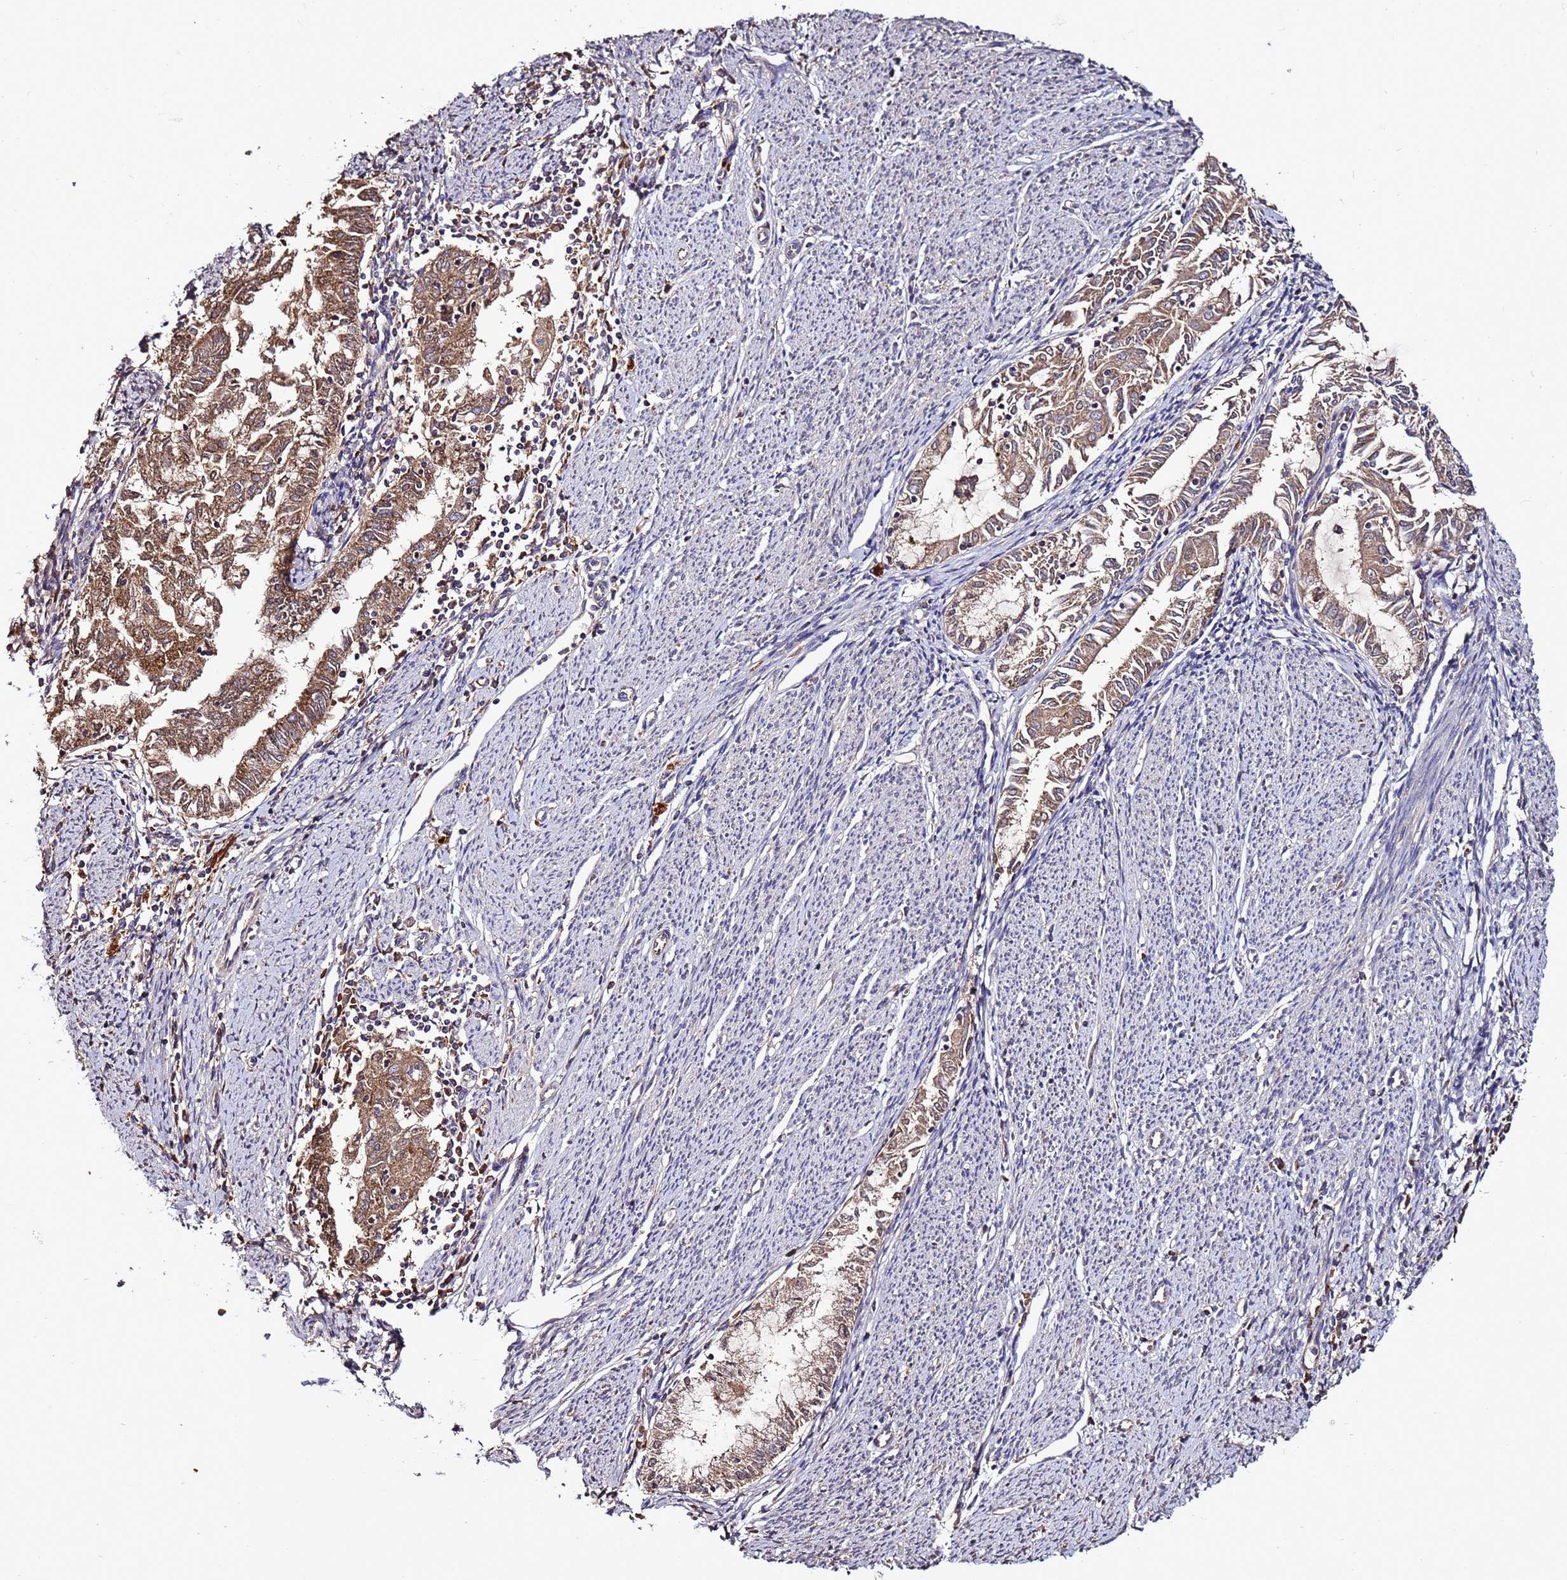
{"staining": {"intensity": "moderate", "quantity": ">75%", "location": "cytoplasmic/membranous"}, "tissue": "endometrial cancer", "cell_type": "Tumor cells", "image_type": "cancer", "snomed": [{"axis": "morphology", "description": "Adenocarcinoma, NOS"}, {"axis": "topography", "description": "Endometrium"}], "caption": "A medium amount of moderate cytoplasmic/membranous expression is identified in approximately >75% of tumor cells in endometrial cancer (adenocarcinoma) tissue. The staining was performed using DAB (3,3'-diaminobenzidine) to visualize the protein expression in brown, while the nuclei were stained in blue with hematoxylin (Magnification: 20x).", "gene": "RPS15A", "patient": {"sex": "female", "age": 79}}